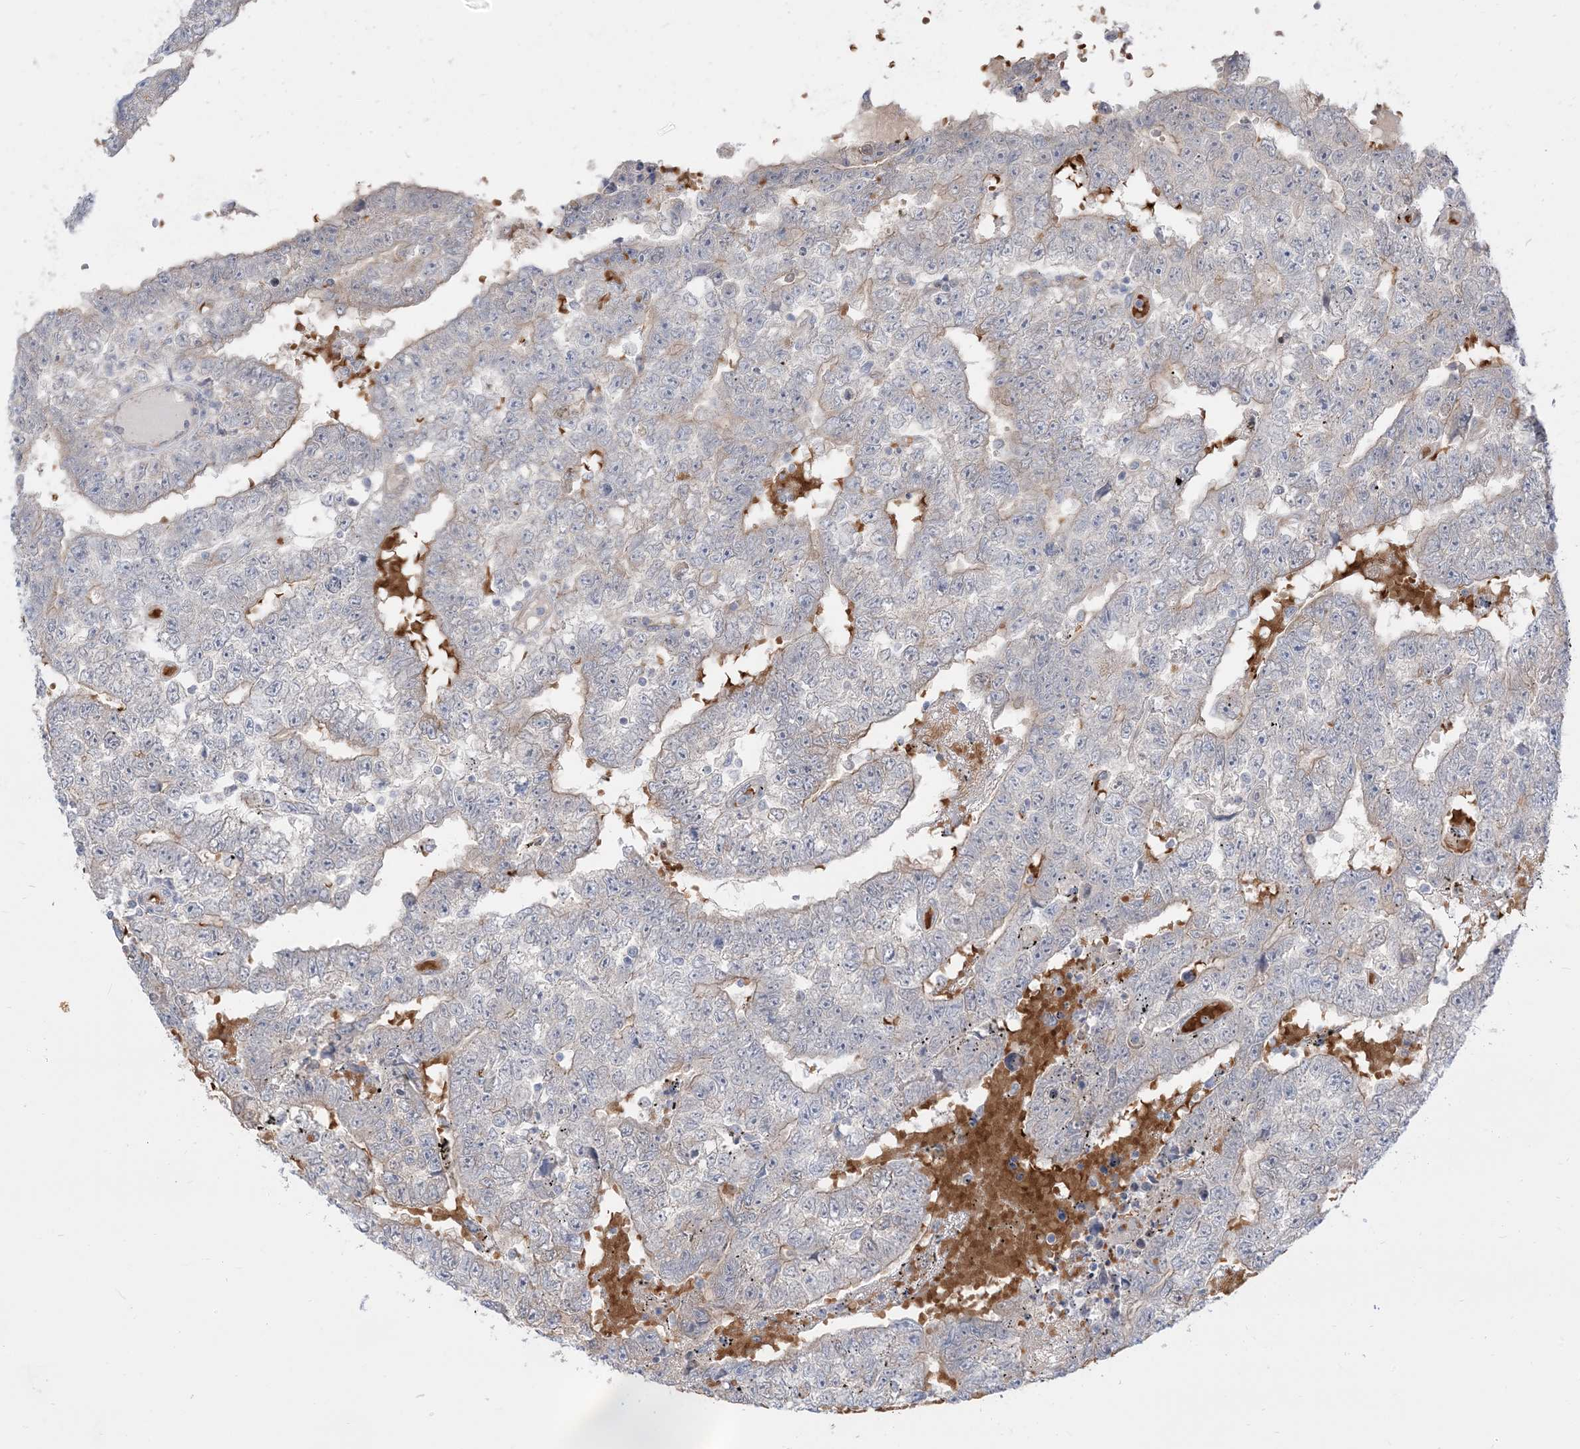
{"staining": {"intensity": "weak", "quantity": "<25%", "location": "cytoplasmic/membranous"}, "tissue": "testis cancer", "cell_type": "Tumor cells", "image_type": "cancer", "snomed": [{"axis": "morphology", "description": "Carcinoma, Embryonal, NOS"}, {"axis": "topography", "description": "Testis"}], "caption": "DAB immunohistochemical staining of testis cancer exhibits no significant staining in tumor cells. Brightfield microscopy of immunohistochemistry (IHC) stained with DAB (brown) and hematoxylin (blue), captured at high magnification.", "gene": "RIN1", "patient": {"sex": "male", "age": 25}}